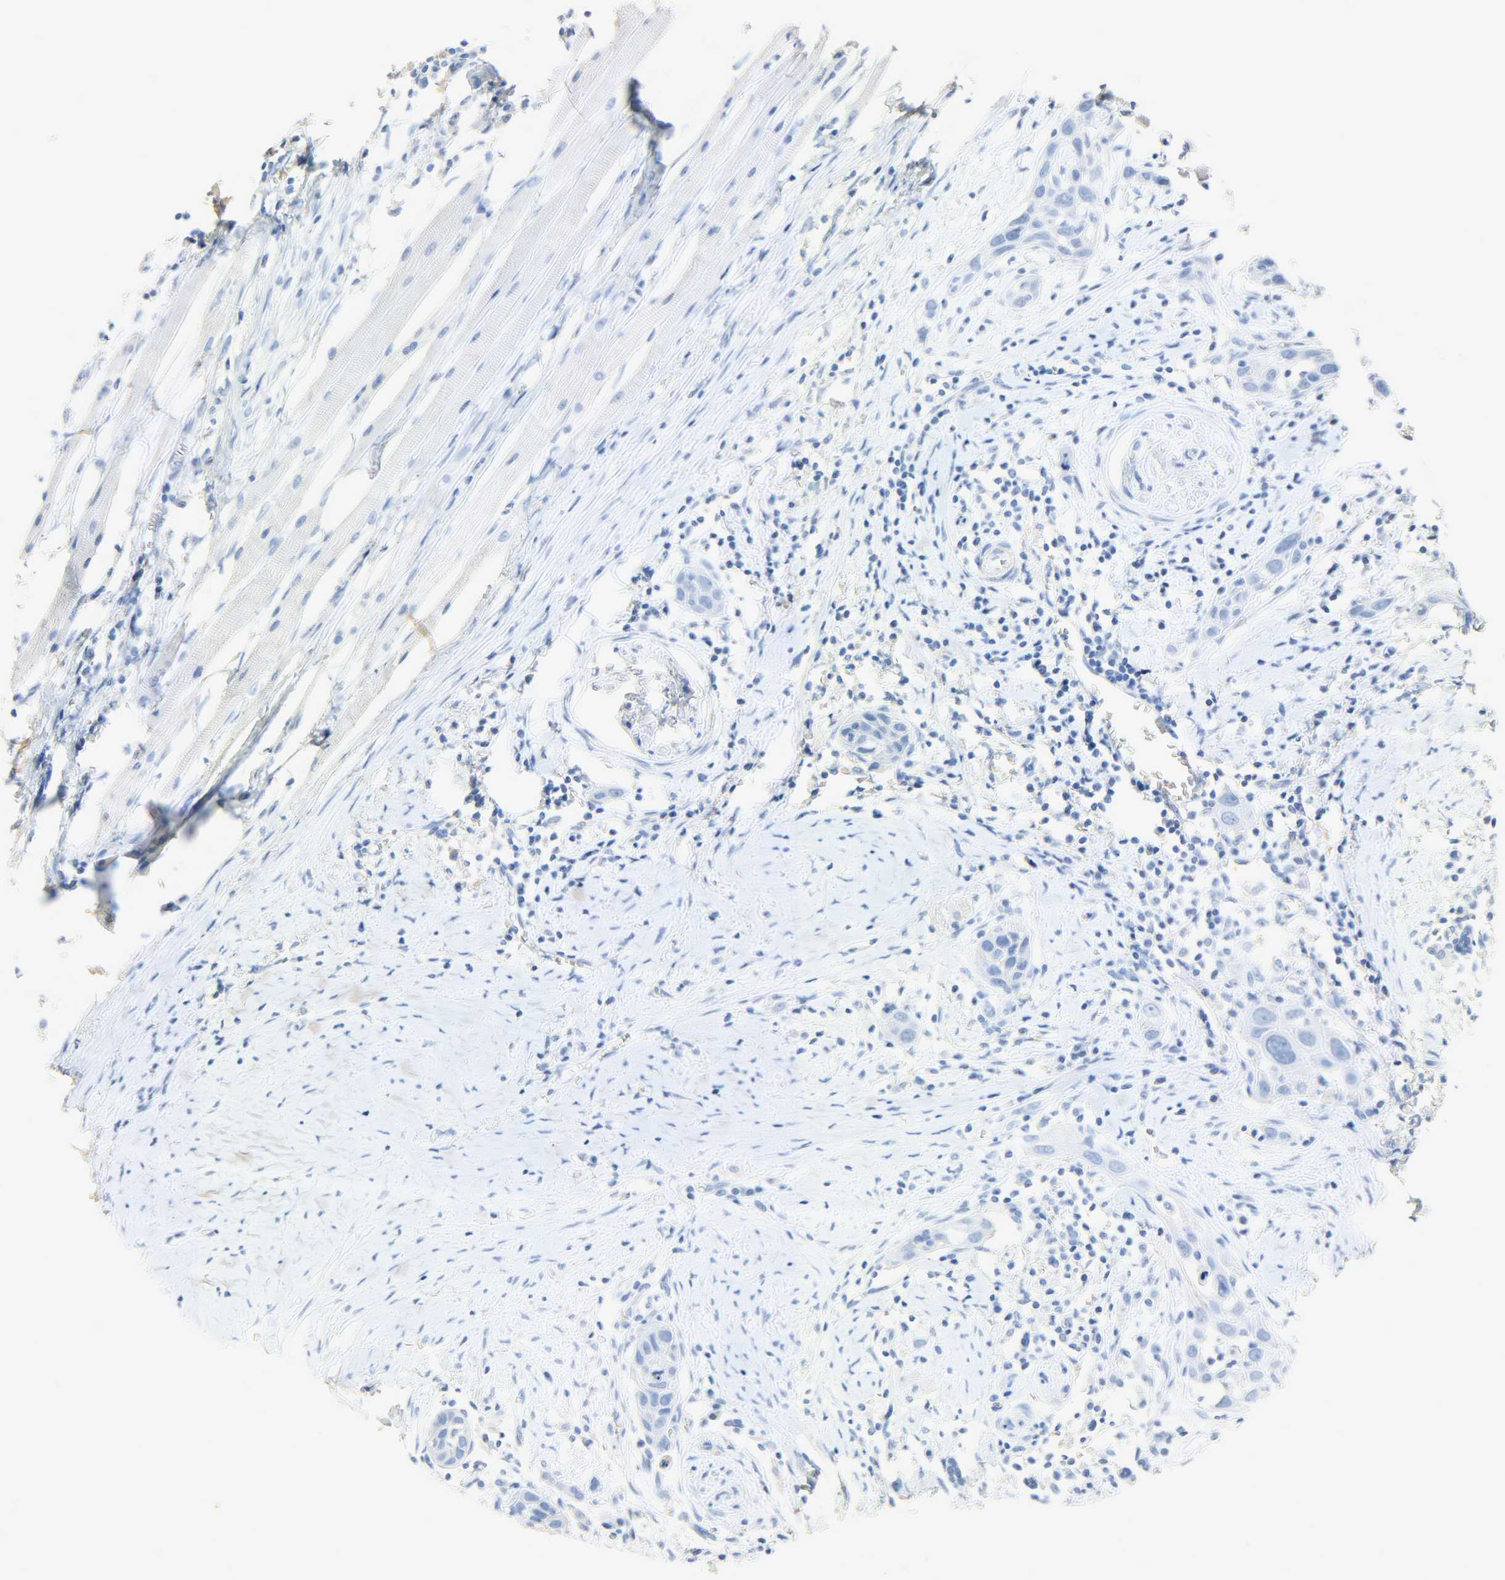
{"staining": {"intensity": "negative", "quantity": "none", "location": "none"}, "tissue": "head and neck cancer", "cell_type": "Tumor cells", "image_type": "cancer", "snomed": [{"axis": "morphology", "description": "Normal tissue, NOS"}, {"axis": "morphology", "description": "Squamous cell carcinoma, NOS"}, {"axis": "topography", "description": "Oral tissue"}, {"axis": "topography", "description": "Head-Neck"}], "caption": "An IHC photomicrograph of head and neck squamous cell carcinoma is shown. There is no staining in tumor cells of head and neck squamous cell carcinoma.", "gene": "CRP", "patient": {"sex": "female", "age": 50}}